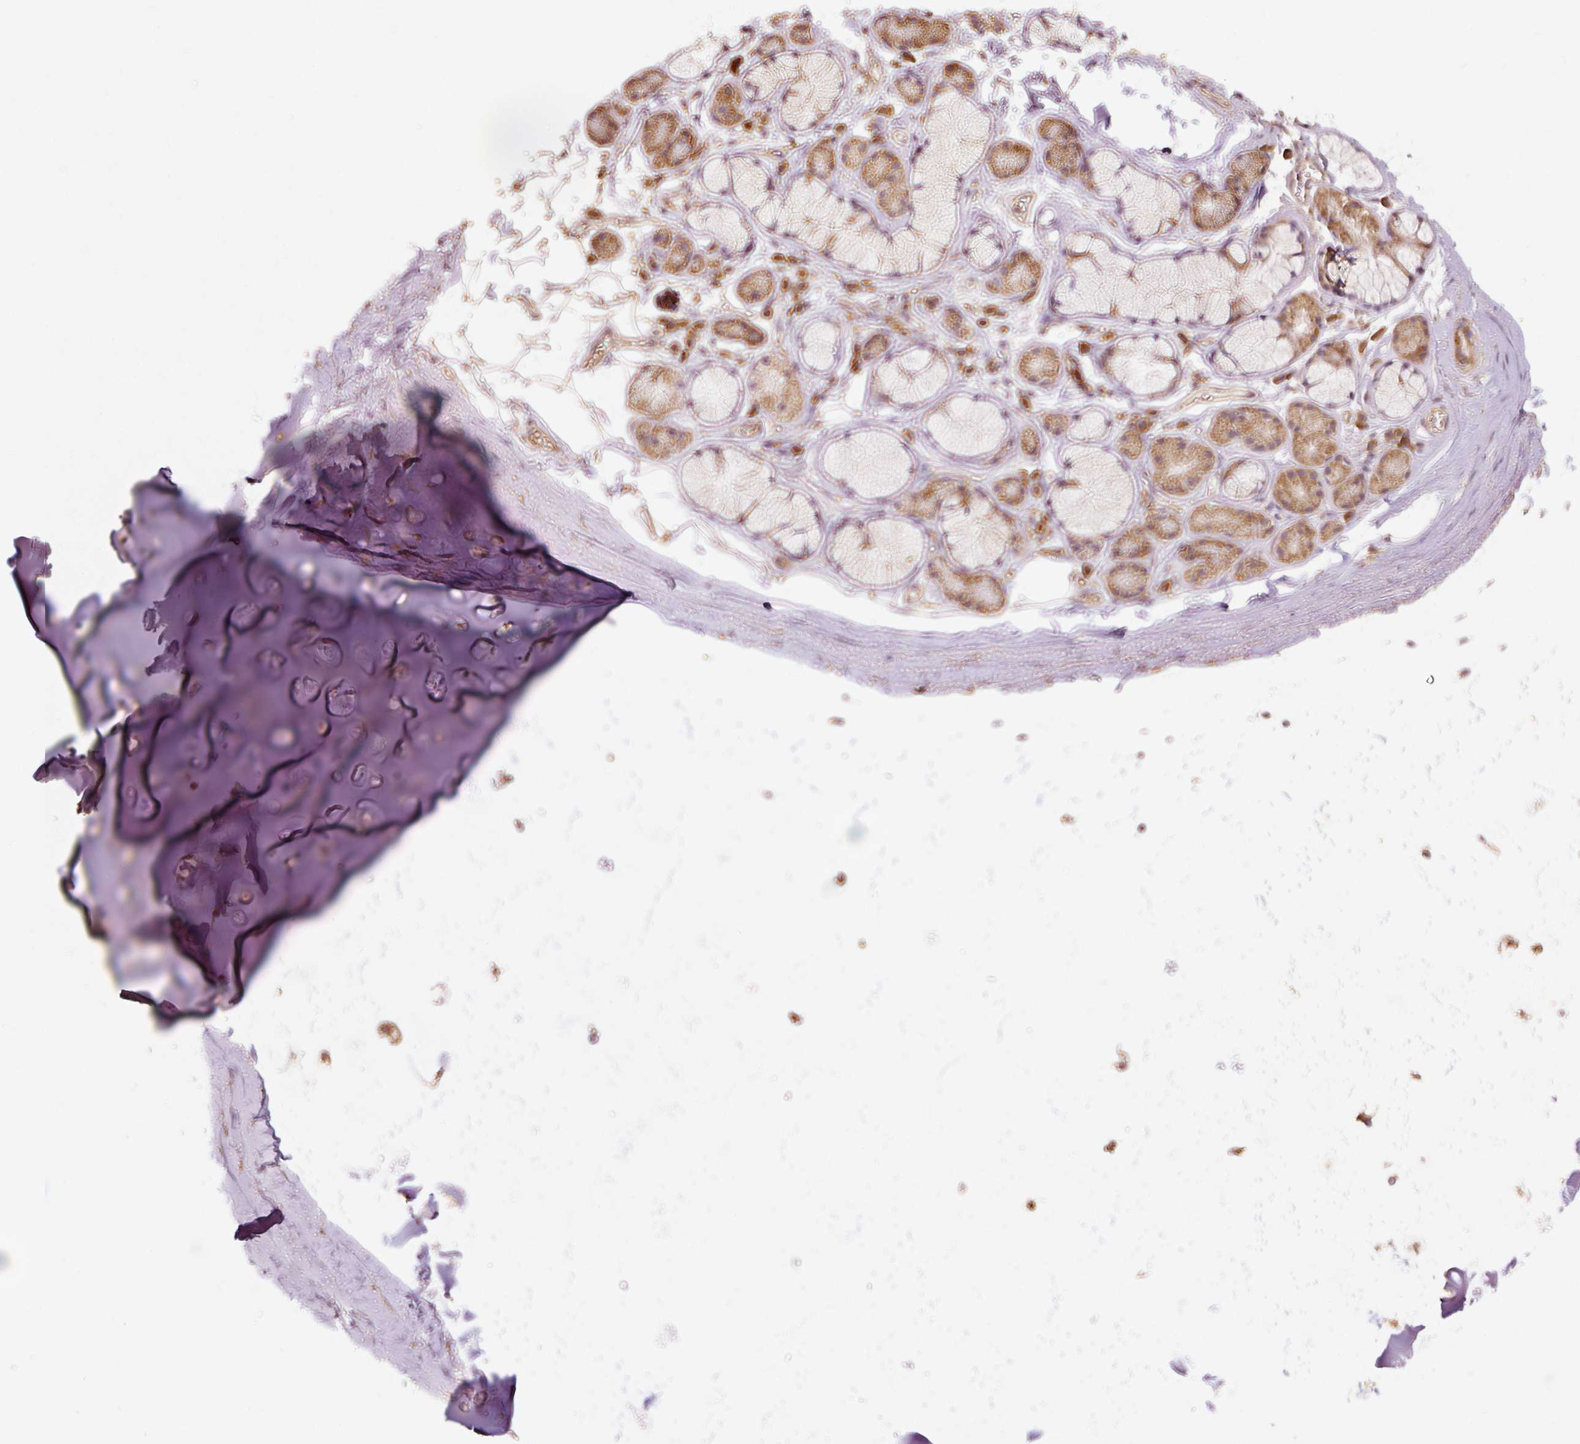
{"staining": {"intensity": "moderate", "quantity": ">75%", "location": "cytoplasmic/membranous"}, "tissue": "adipose tissue", "cell_type": "Adipocytes", "image_type": "normal", "snomed": [{"axis": "morphology", "description": "Normal tissue, NOS"}, {"axis": "topography", "description": "Cartilage tissue"}, {"axis": "topography", "description": "Bronchus"}, {"axis": "topography", "description": "Peripheral nerve tissue"}], "caption": "DAB (3,3'-diaminobenzidine) immunohistochemical staining of benign adipose tissue reveals moderate cytoplasmic/membranous protein expression in about >75% of adipocytes. (DAB IHC, brown staining for protein, blue staining for nuclei).", "gene": "EFHC1", "patient": {"sex": "female", "age": 59}}